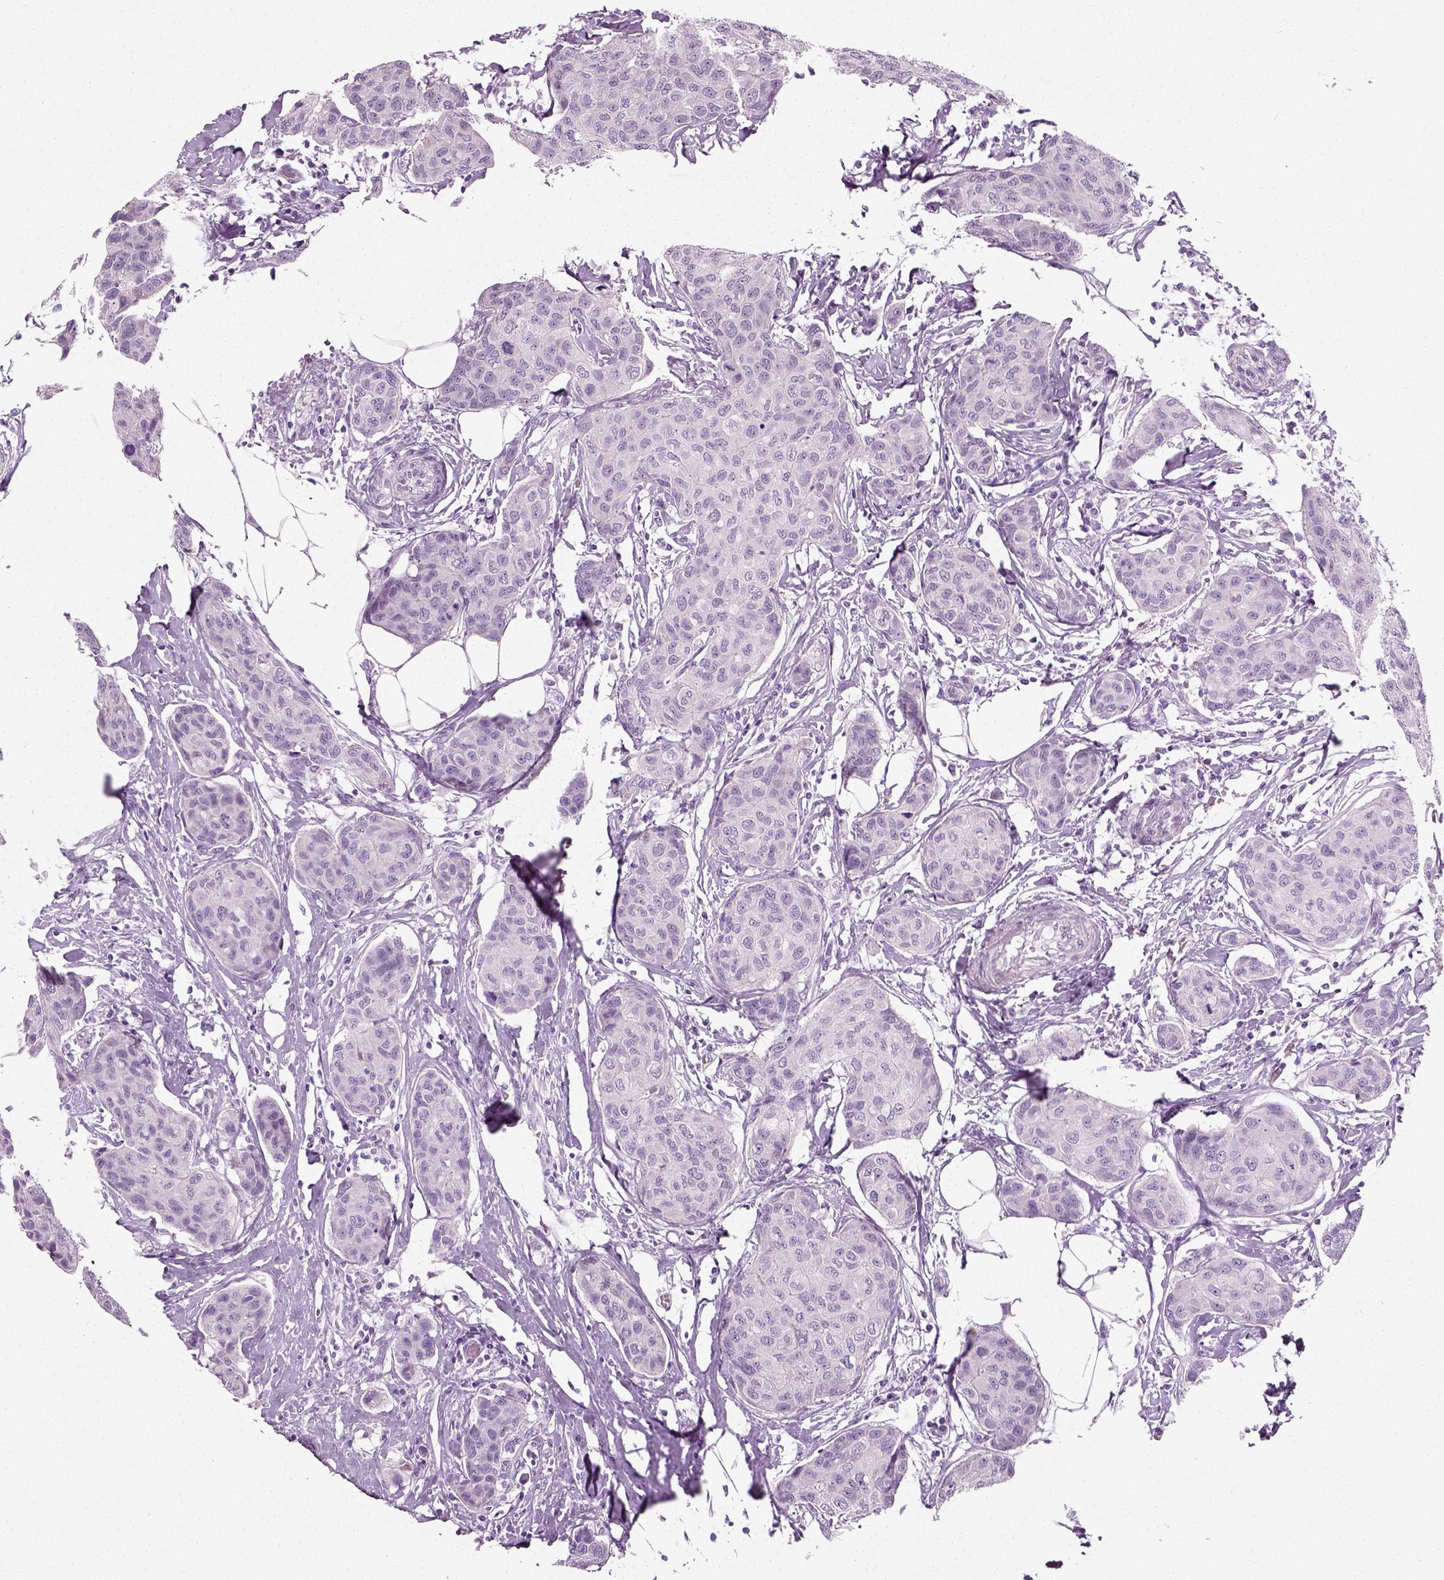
{"staining": {"intensity": "negative", "quantity": "none", "location": "none"}, "tissue": "breast cancer", "cell_type": "Tumor cells", "image_type": "cancer", "snomed": [{"axis": "morphology", "description": "Duct carcinoma"}, {"axis": "topography", "description": "Breast"}], "caption": "This is an immunohistochemistry image of human breast cancer (invasive ductal carcinoma). There is no staining in tumor cells.", "gene": "SPATA31E1", "patient": {"sex": "female", "age": 80}}